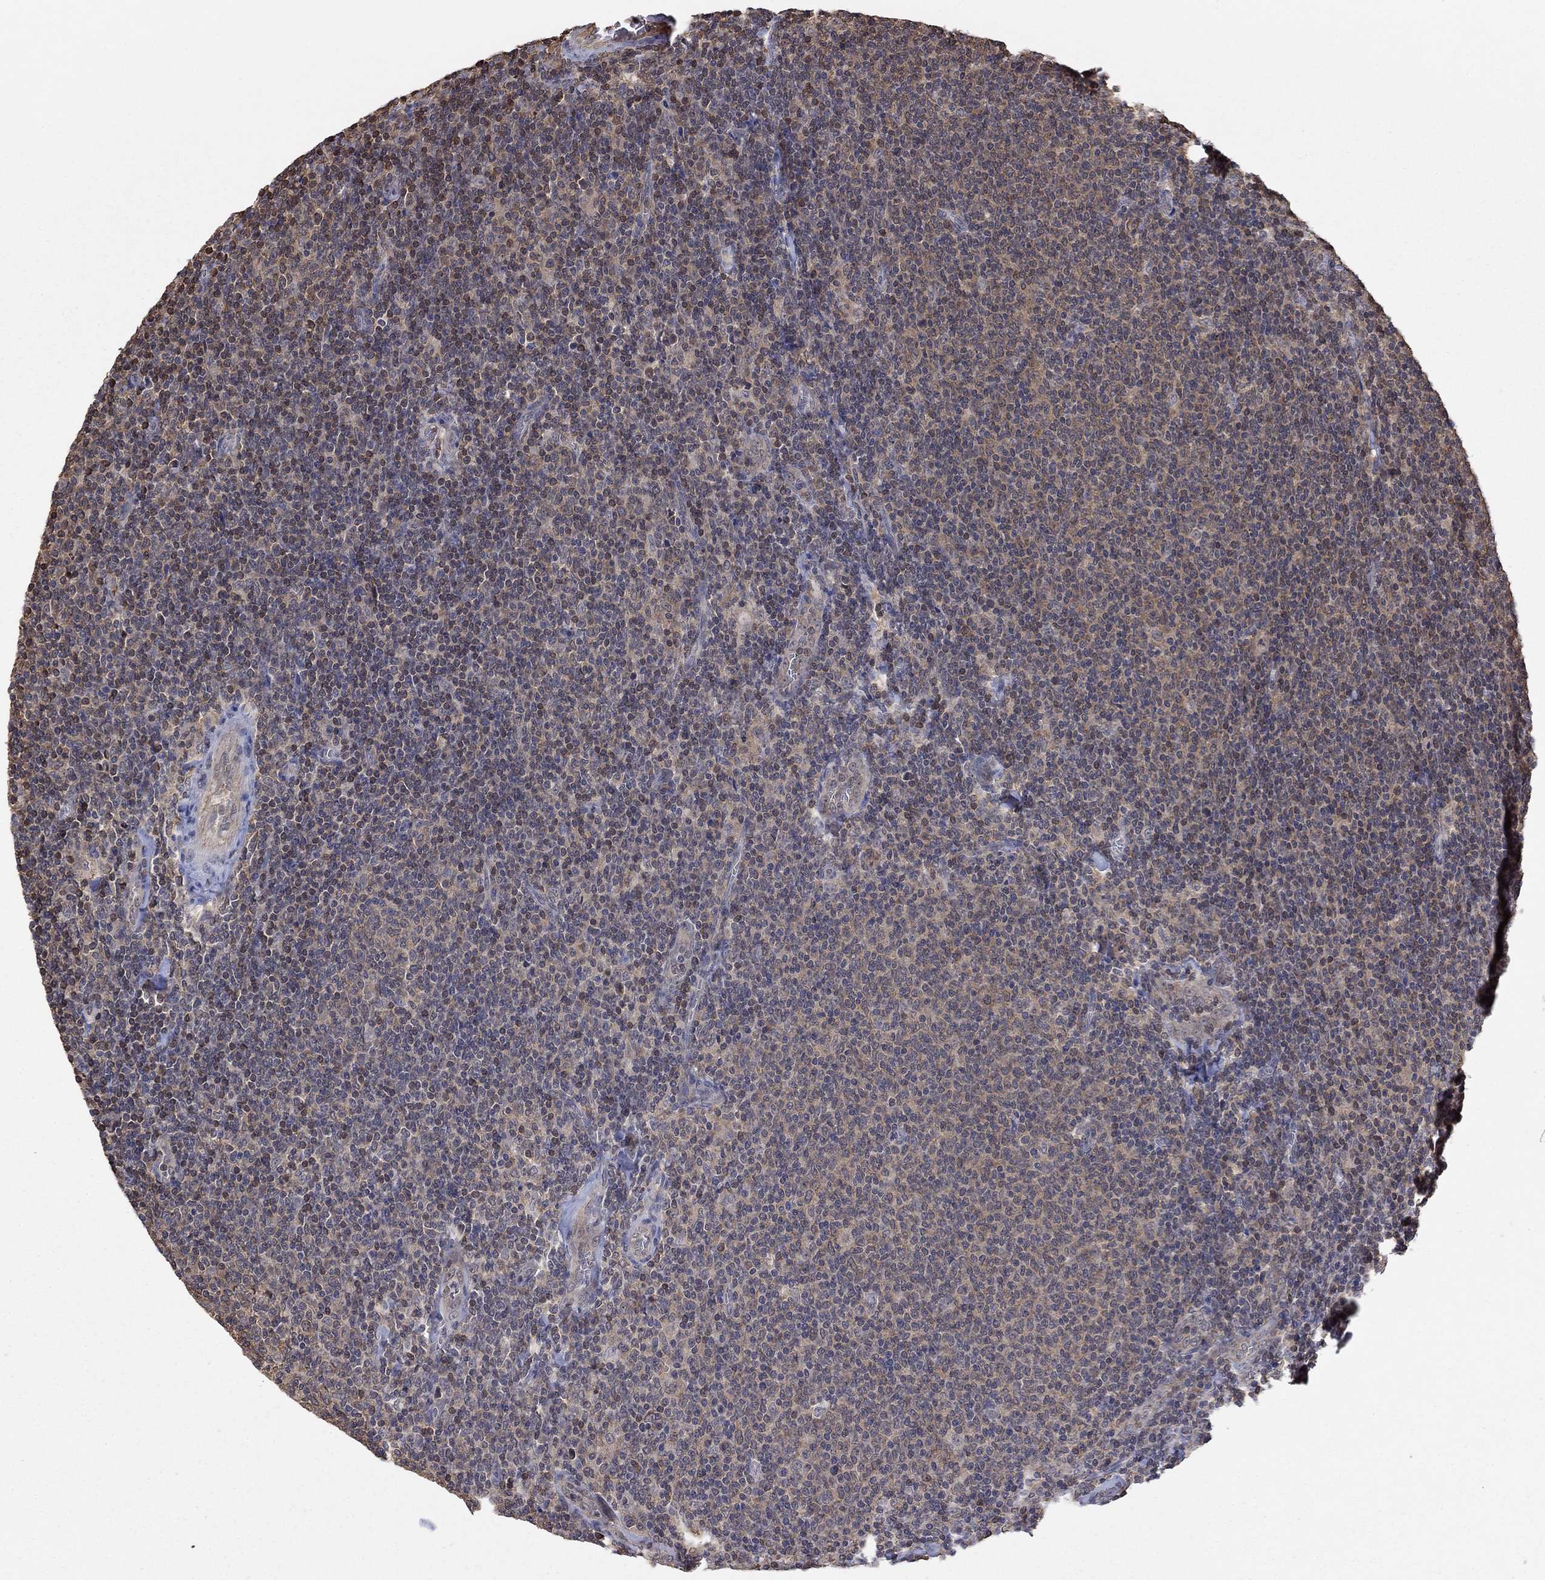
{"staining": {"intensity": "weak", "quantity": "25%-75%", "location": "cytoplasmic/membranous"}, "tissue": "lymphoma", "cell_type": "Tumor cells", "image_type": "cancer", "snomed": [{"axis": "morphology", "description": "Malignant lymphoma, non-Hodgkin's type, Low grade"}, {"axis": "topography", "description": "Lymph node"}], "caption": "Tumor cells reveal low levels of weak cytoplasmic/membranous expression in about 25%-75% of cells in lymphoma.", "gene": "RNF114", "patient": {"sex": "male", "age": 52}}